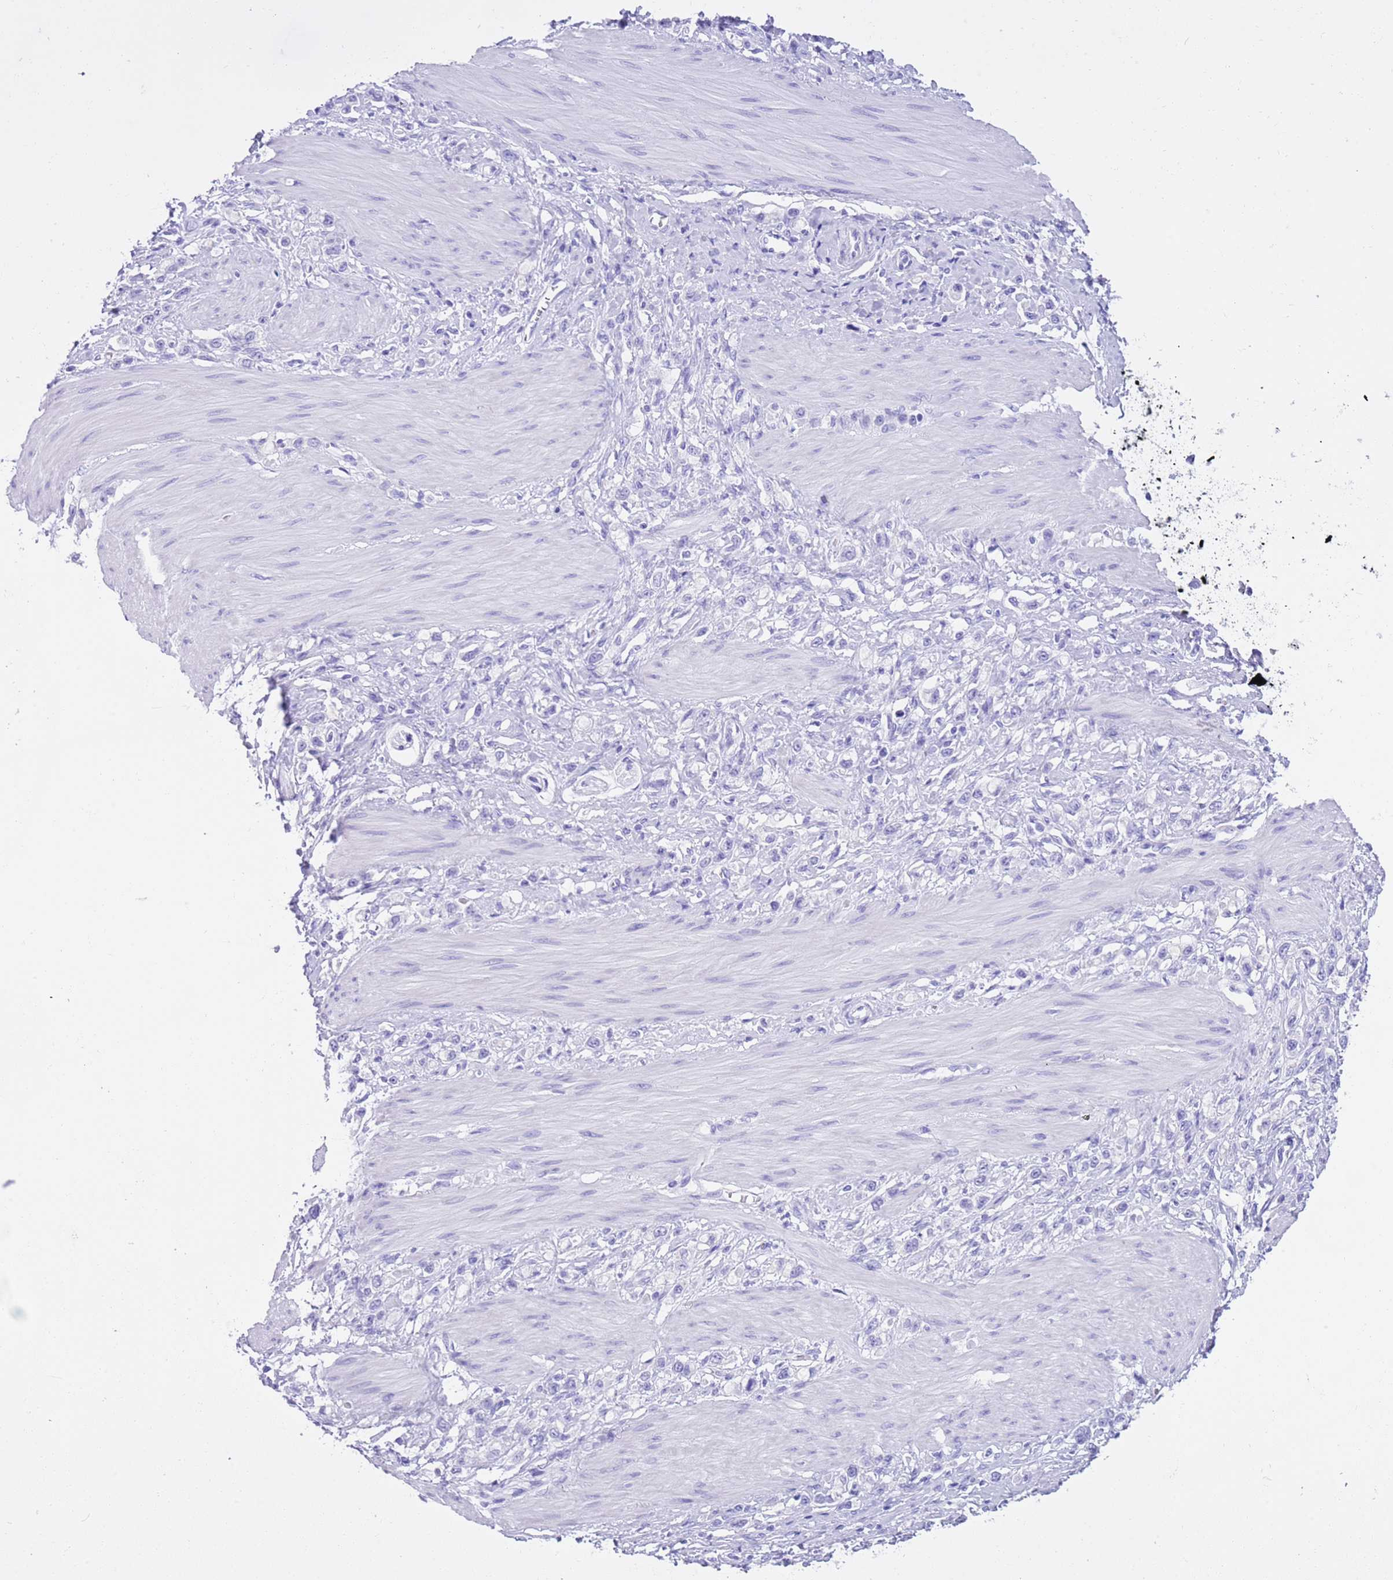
{"staining": {"intensity": "negative", "quantity": "none", "location": "none"}, "tissue": "stomach cancer", "cell_type": "Tumor cells", "image_type": "cancer", "snomed": [{"axis": "morphology", "description": "Adenocarcinoma, NOS"}, {"axis": "topography", "description": "Stomach"}], "caption": "Tumor cells show no significant expression in stomach cancer.", "gene": "TMEM185B", "patient": {"sex": "female", "age": 65}}